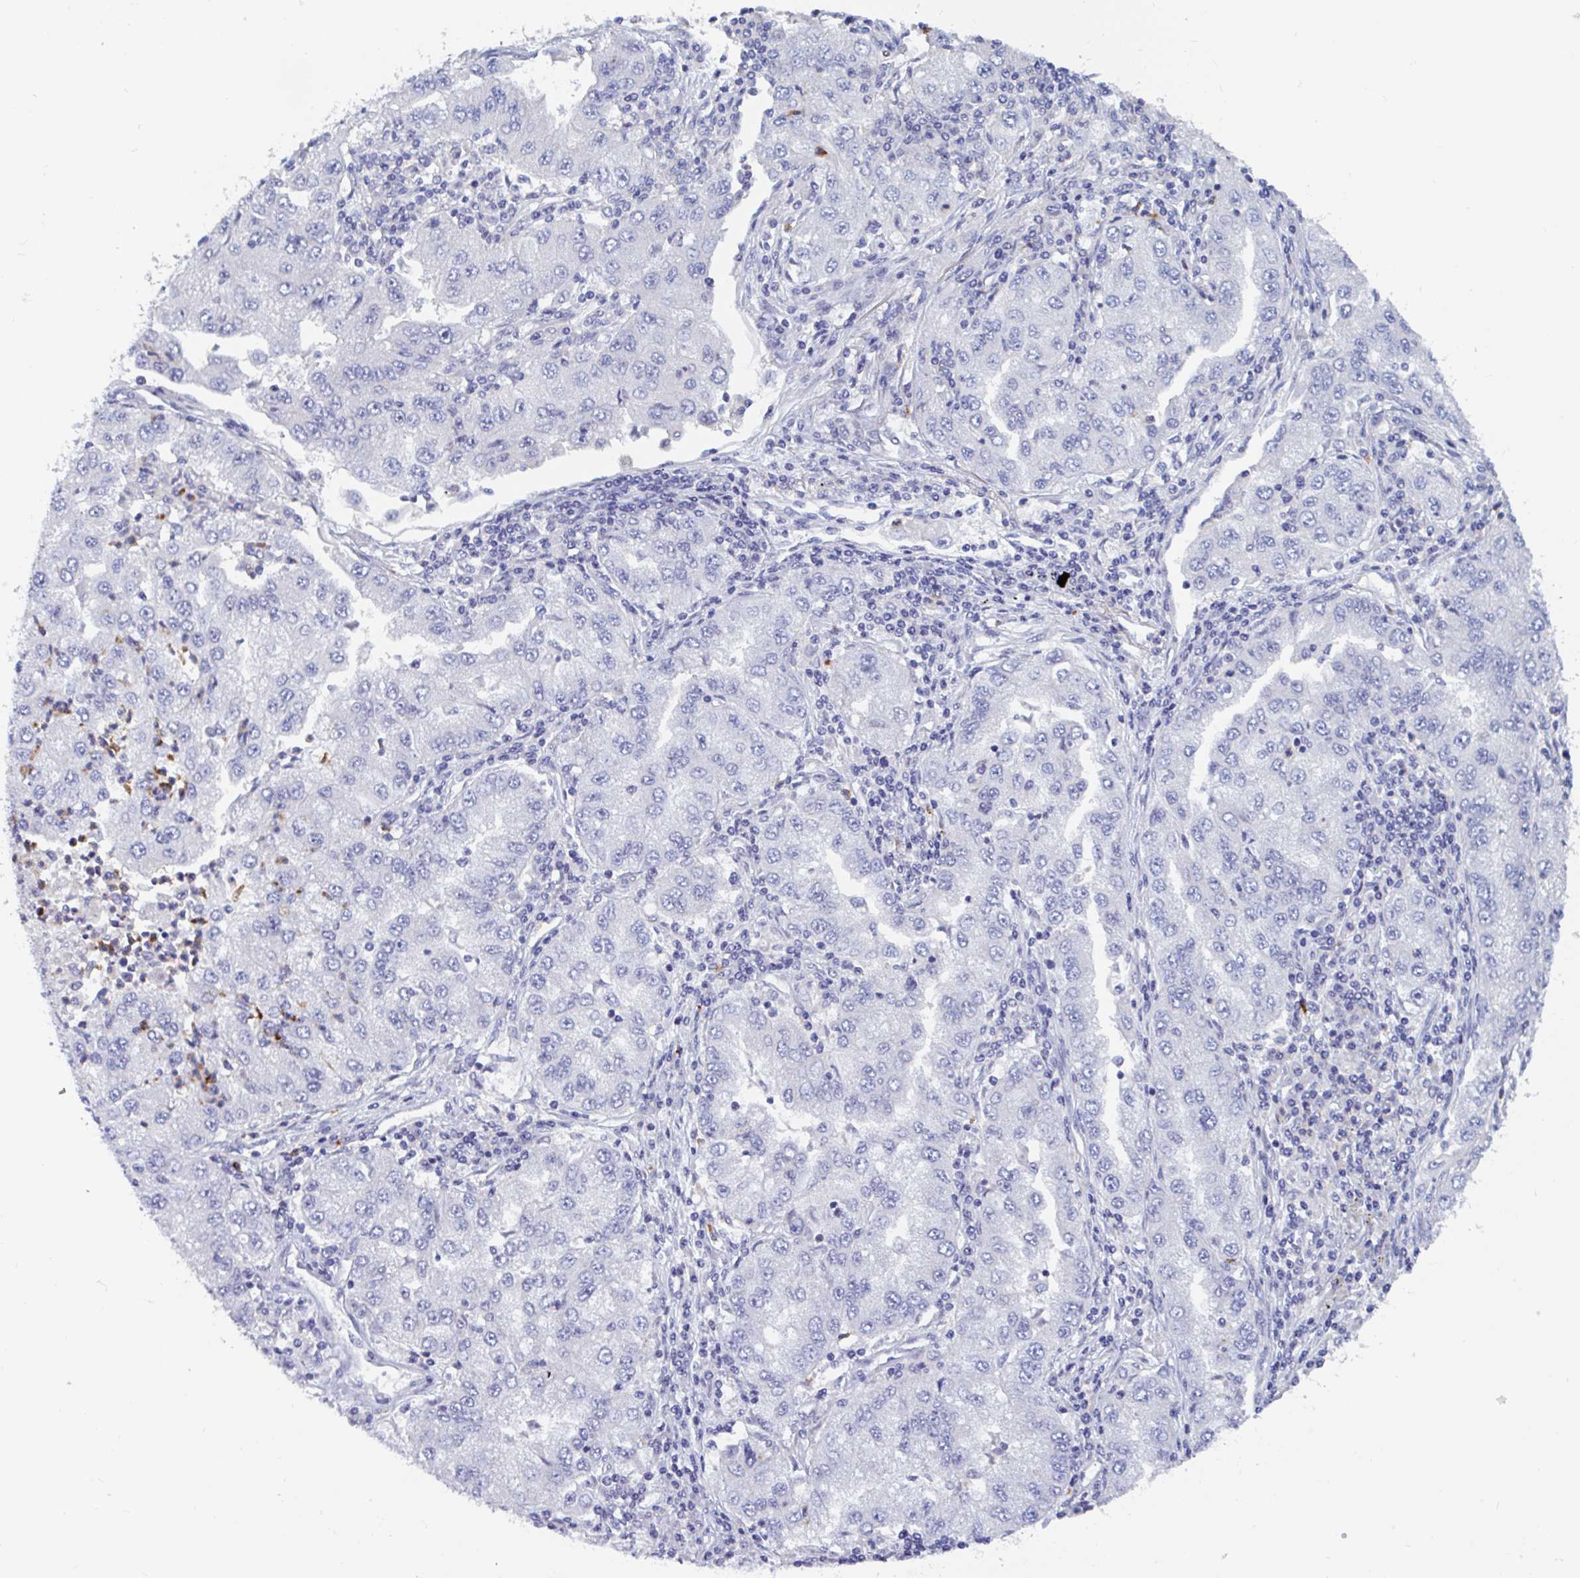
{"staining": {"intensity": "negative", "quantity": "none", "location": "none"}, "tissue": "lung cancer", "cell_type": "Tumor cells", "image_type": "cancer", "snomed": [{"axis": "morphology", "description": "Adenocarcinoma, NOS"}, {"axis": "morphology", "description": "Adenocarcinoma primary or metastatic"}, {"axis": "topography", "description": "Lung"}], "caption": "High magnification brightfield microscopy of lung cancer stained with DAB (brown) and counterstained with hematoxylin (blue): tumor cells show no significant positivity.", "gene": "ZNHIT2", "patient": {"sex": "male", "age": 74}}